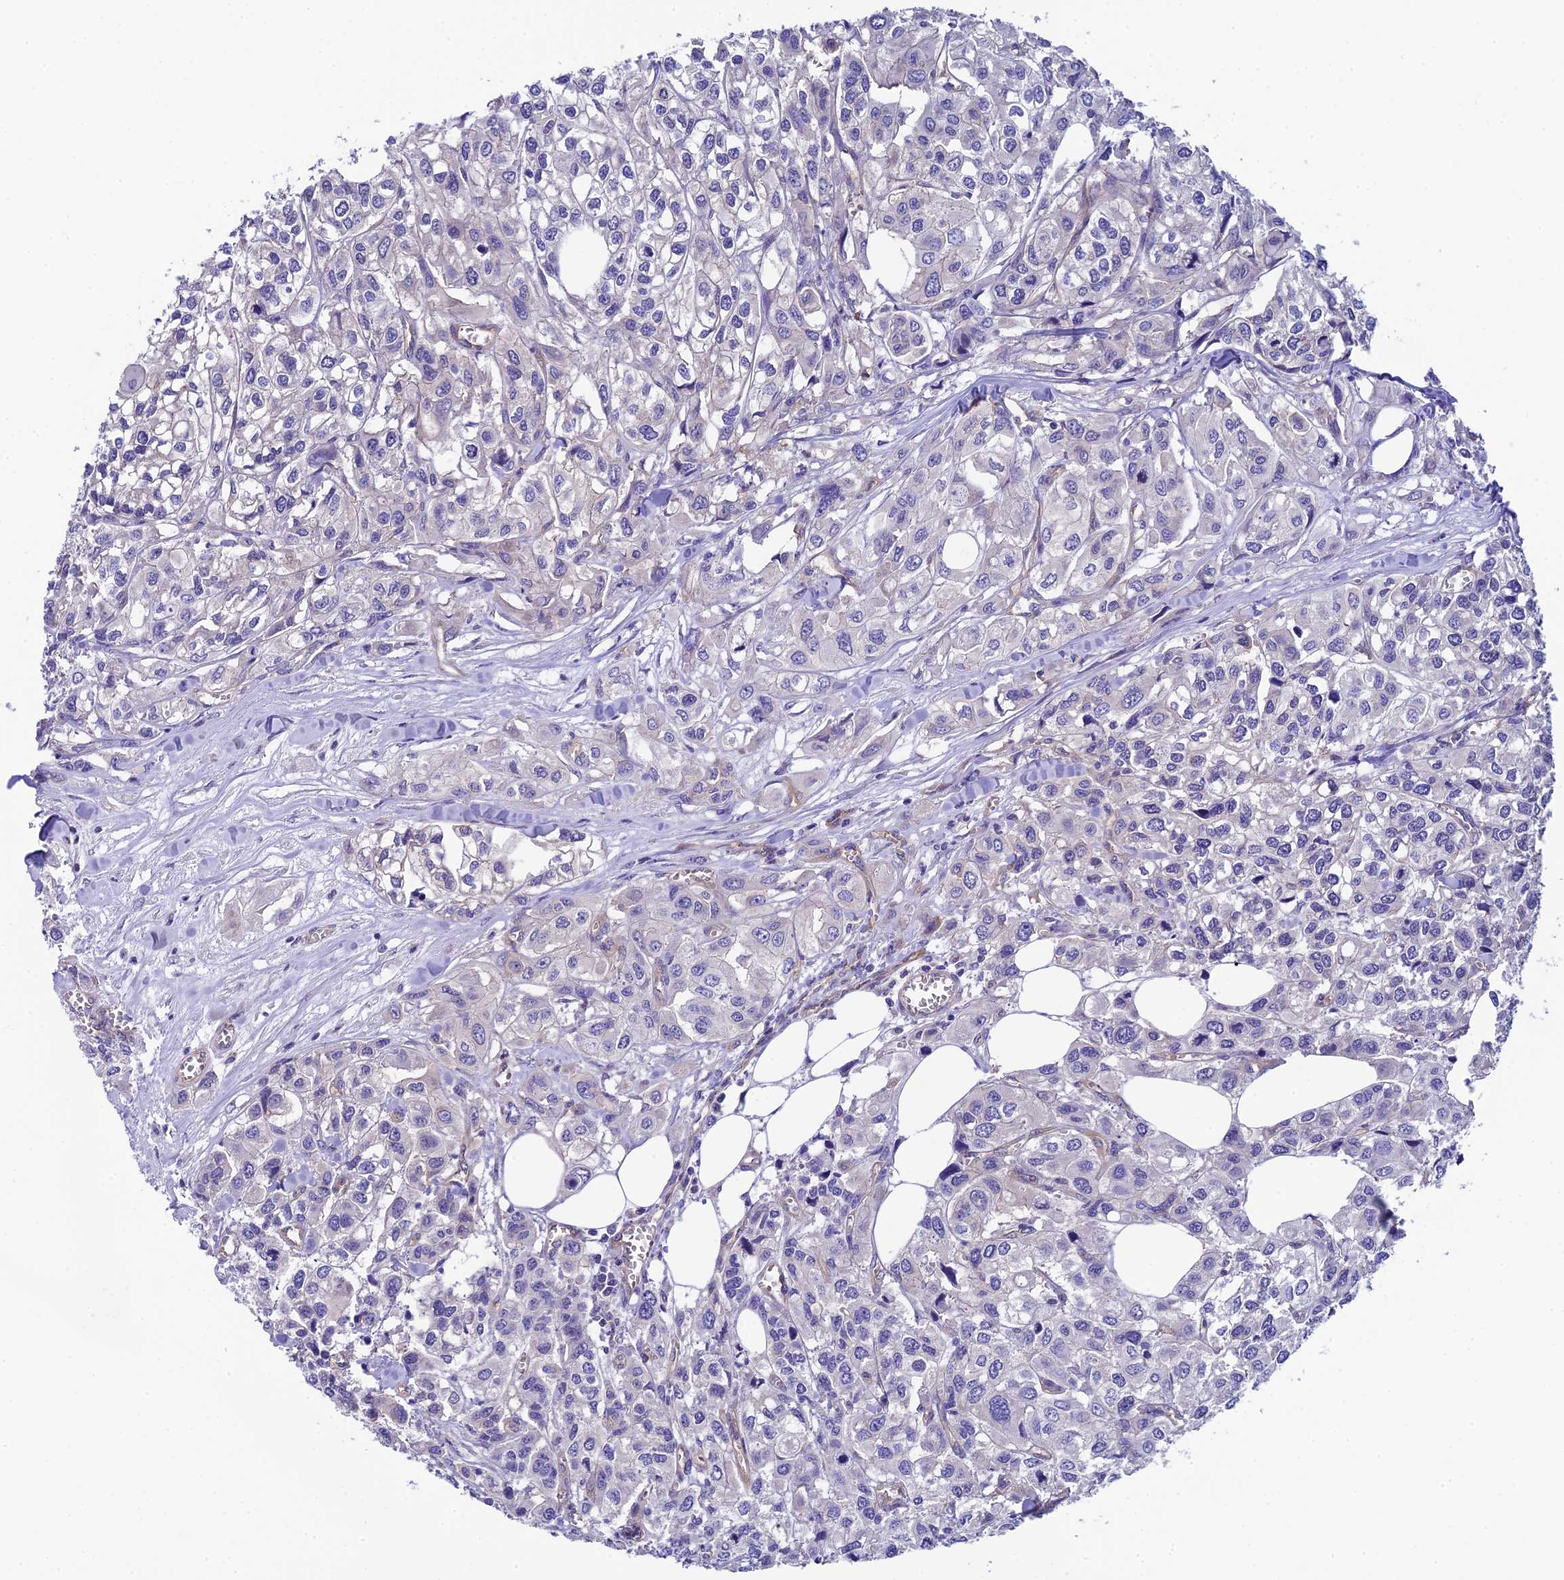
{"staining": {"intensity": "negative", "quantity": "none", "location": "none"}, "tissue": "urothelial cancer", "cell_type": "Tumor cells", "image_type": "cancer", "snomed": [{"axis": "morphology", "description": "Urothelial carcinoma, High grade"}, {"axis": "topography", "description": "Urinary bladder"}], "caption": "This is a image of IHC staining of urothelial cancer, which shows no staining in tumor cells.", "gene": "PPFIA3", "patient": {"sex": "male", "age": 67}}